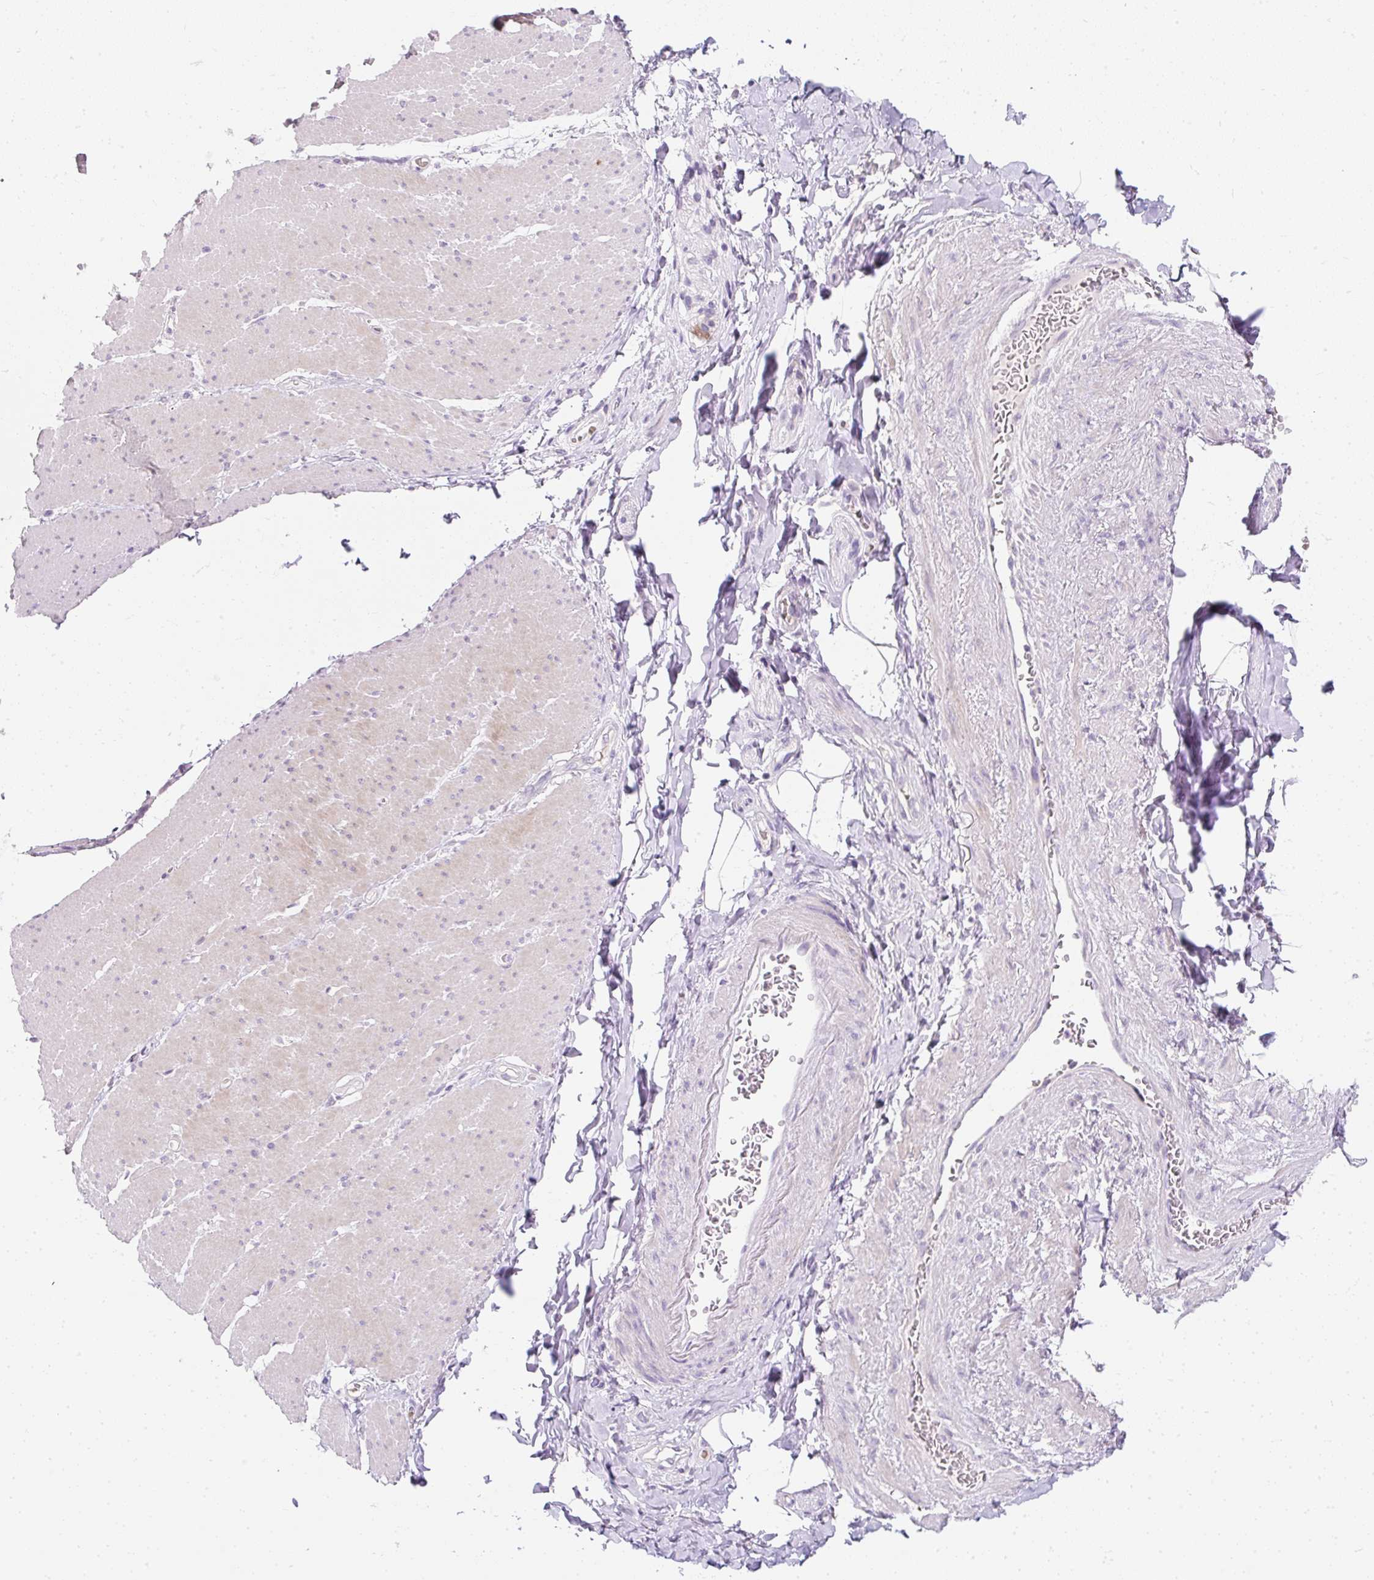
{"staining": {"intensity": "negative", "quantity": "none", "location": "none"}, "tissue": "smooth muscle", "cell_type": "Smooth muscle cells", "image_type": "normal", "snomed": [{"axis": "morphology", "description": "Normal tissue, NOS"}, {"axis": "topography", "description": "Smooth muscle"}, {"axis": "topography", "description": "Rectum"}], "caption": "A high-resolution histopathology image shows IHC staining of unremarkable smooth muscle, which shows no significant positivity in smooth muscle cells.", "gene": "DTX4", "patient": {"sex": "male", "age": 53}}